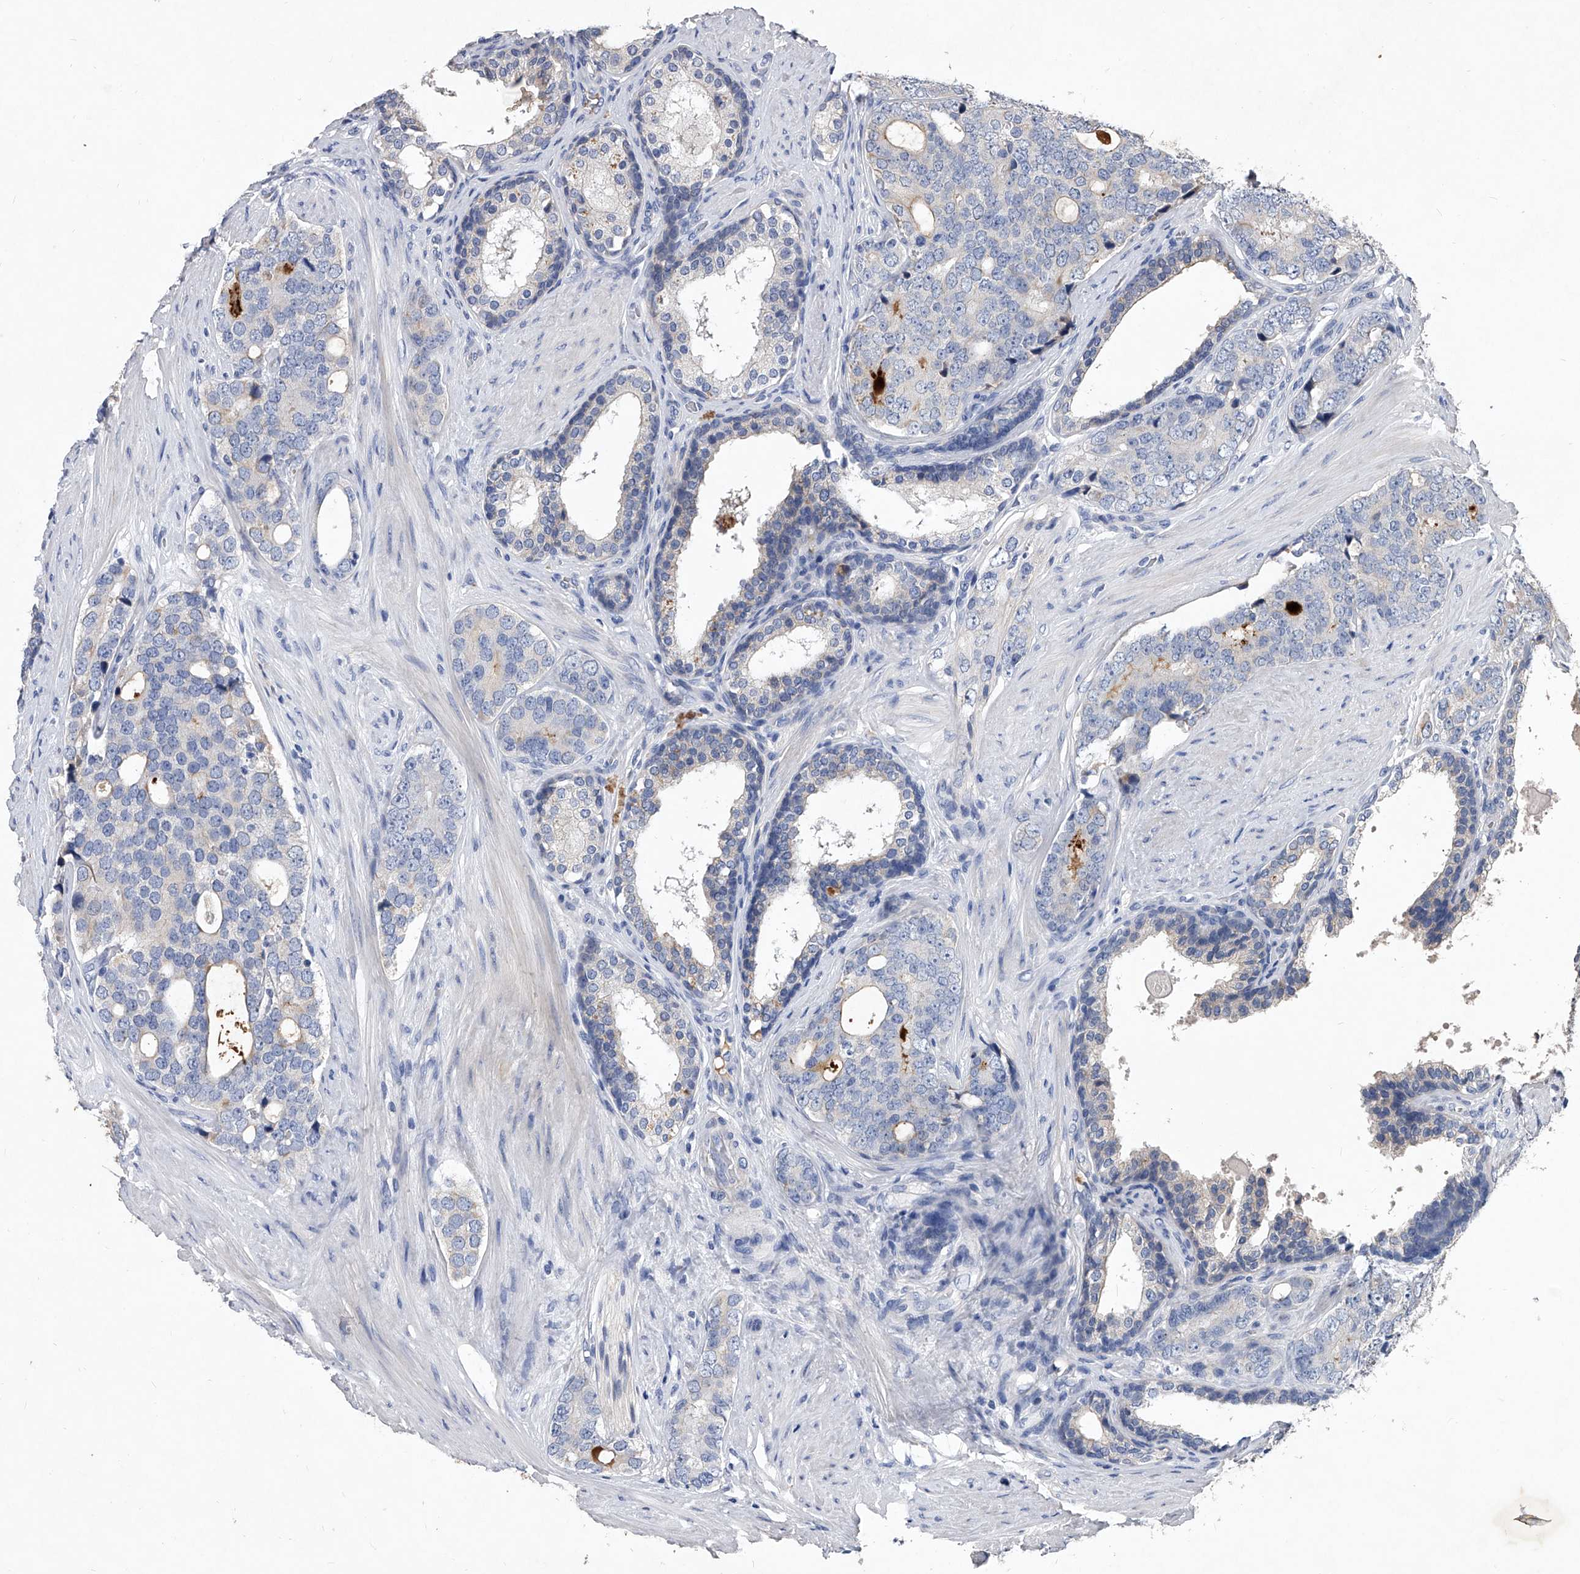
{"staining": {"intensity": "negative", "quantity": "none", "location": "none"}, "tissue": "prostate cancer", "cell_type": "Tumor cells", "image_type": "cancer", "snomed": [{"axis": "morphology", "description": "Adenocarcinoma, High grade"}, {"axis": "topography", "description": "Prostate"}], "caption": "High power microscopy photomicrograph of an immunohistochemistry micrograph of prostate cancer, revealing no significant positivity in tumor cells.", "gene": "C5", "patient": {"sex": "male", "age": 56}}